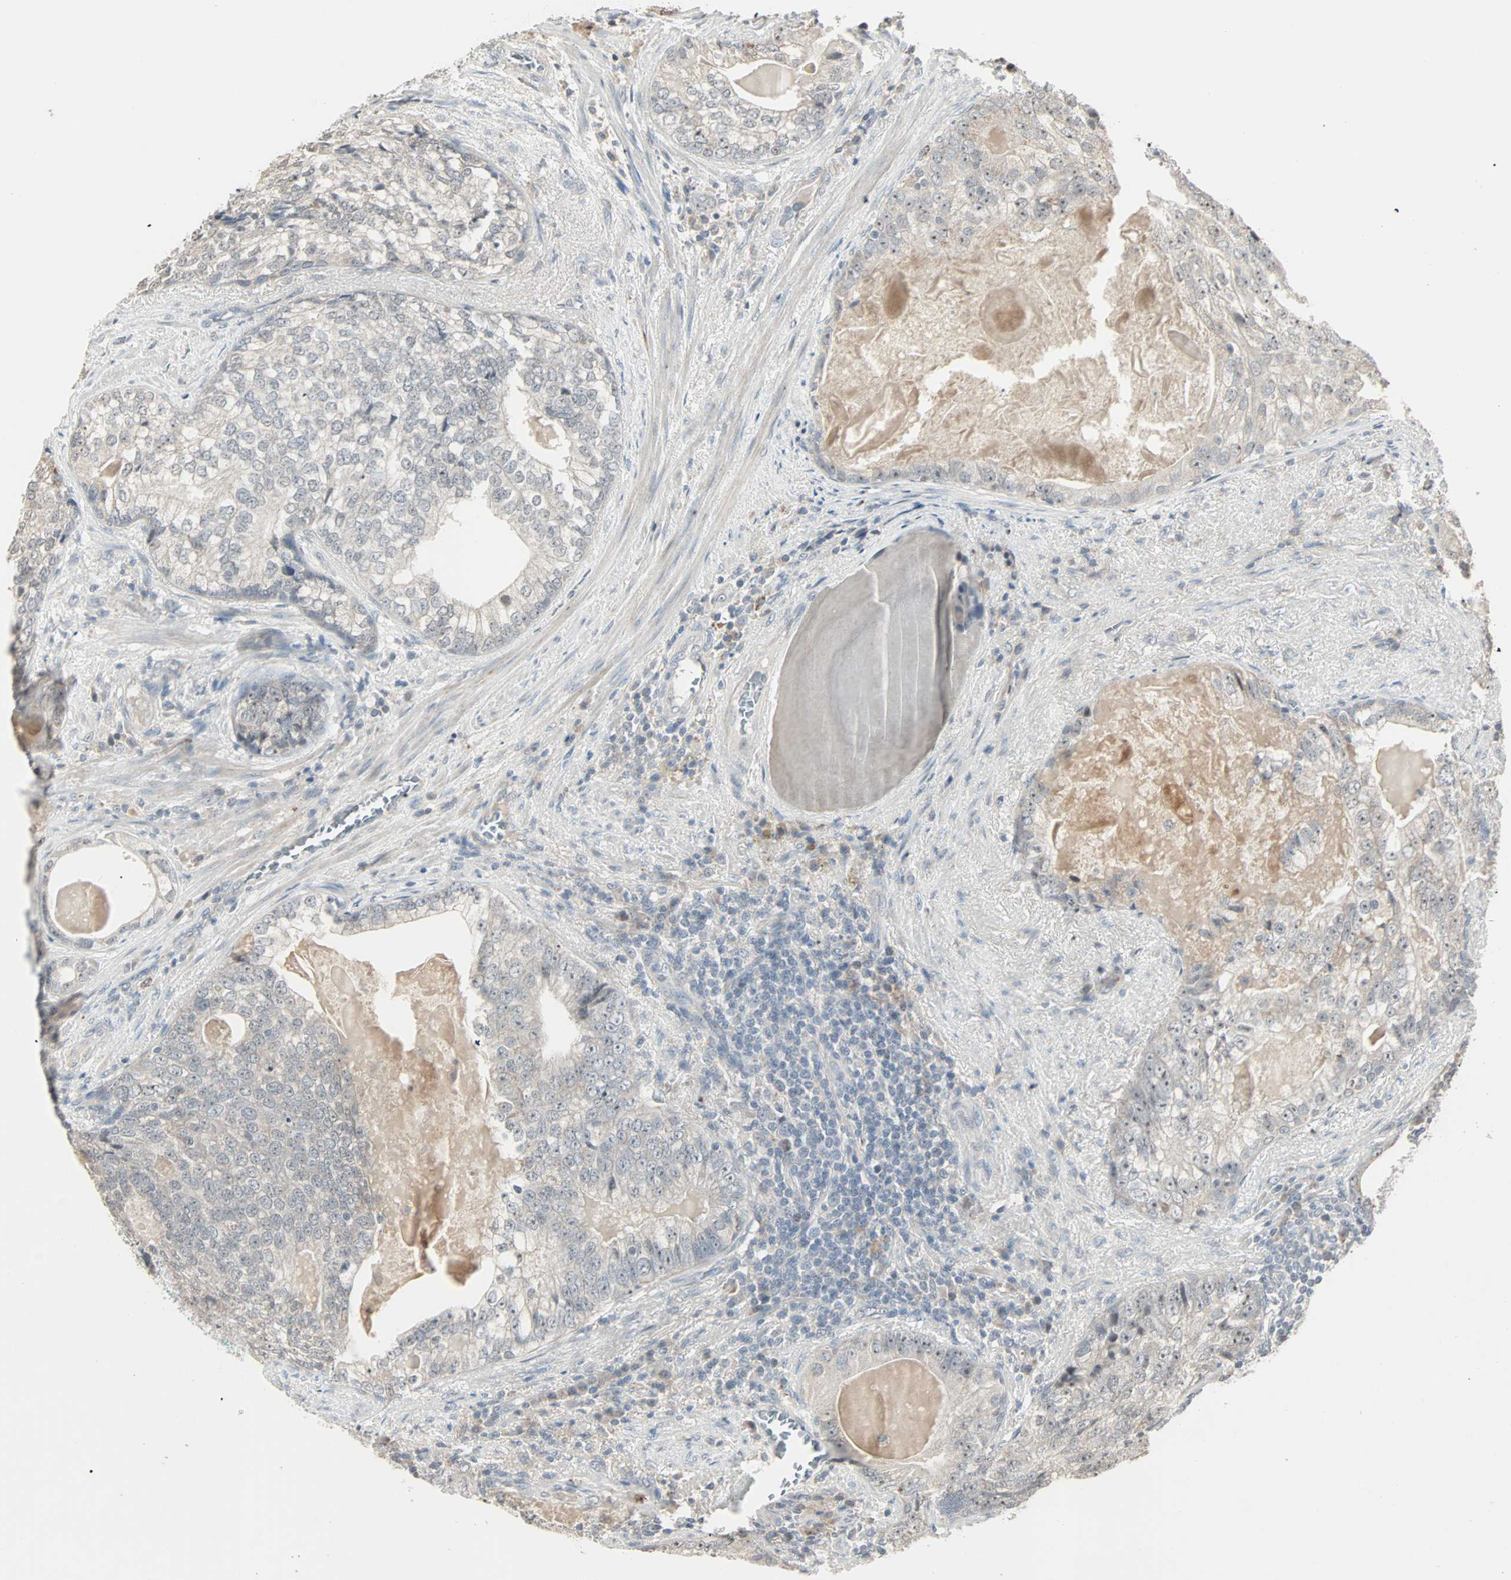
{"staining": {"intensity": "moderate", "quantity": "25%-75%", "location": "cytoplasmic/membranous,nuclear"}, "tissue": "prostate cancer", "cell_type": "Tumor cells", "image_type": "cancer", "snomed": [{"axis": "morphology", "description": "Adenocarcinoma, High grade"}, {"axis": "topography", "description": "Prostate"}], "caption": "Immunohistochemical staining of human high-grade adenocarcinoma (prostate) reveals medium levels of moderate cytoplasmic/membranous and nuclear protein positivity in approximately 25%-75% of tumor cells. Immunohistochemistry (ihc) stains the protein in brown and the nuclei are stained blue.", "gene": "KDM4A", "patient": {"sex": "male", "age": 66}}